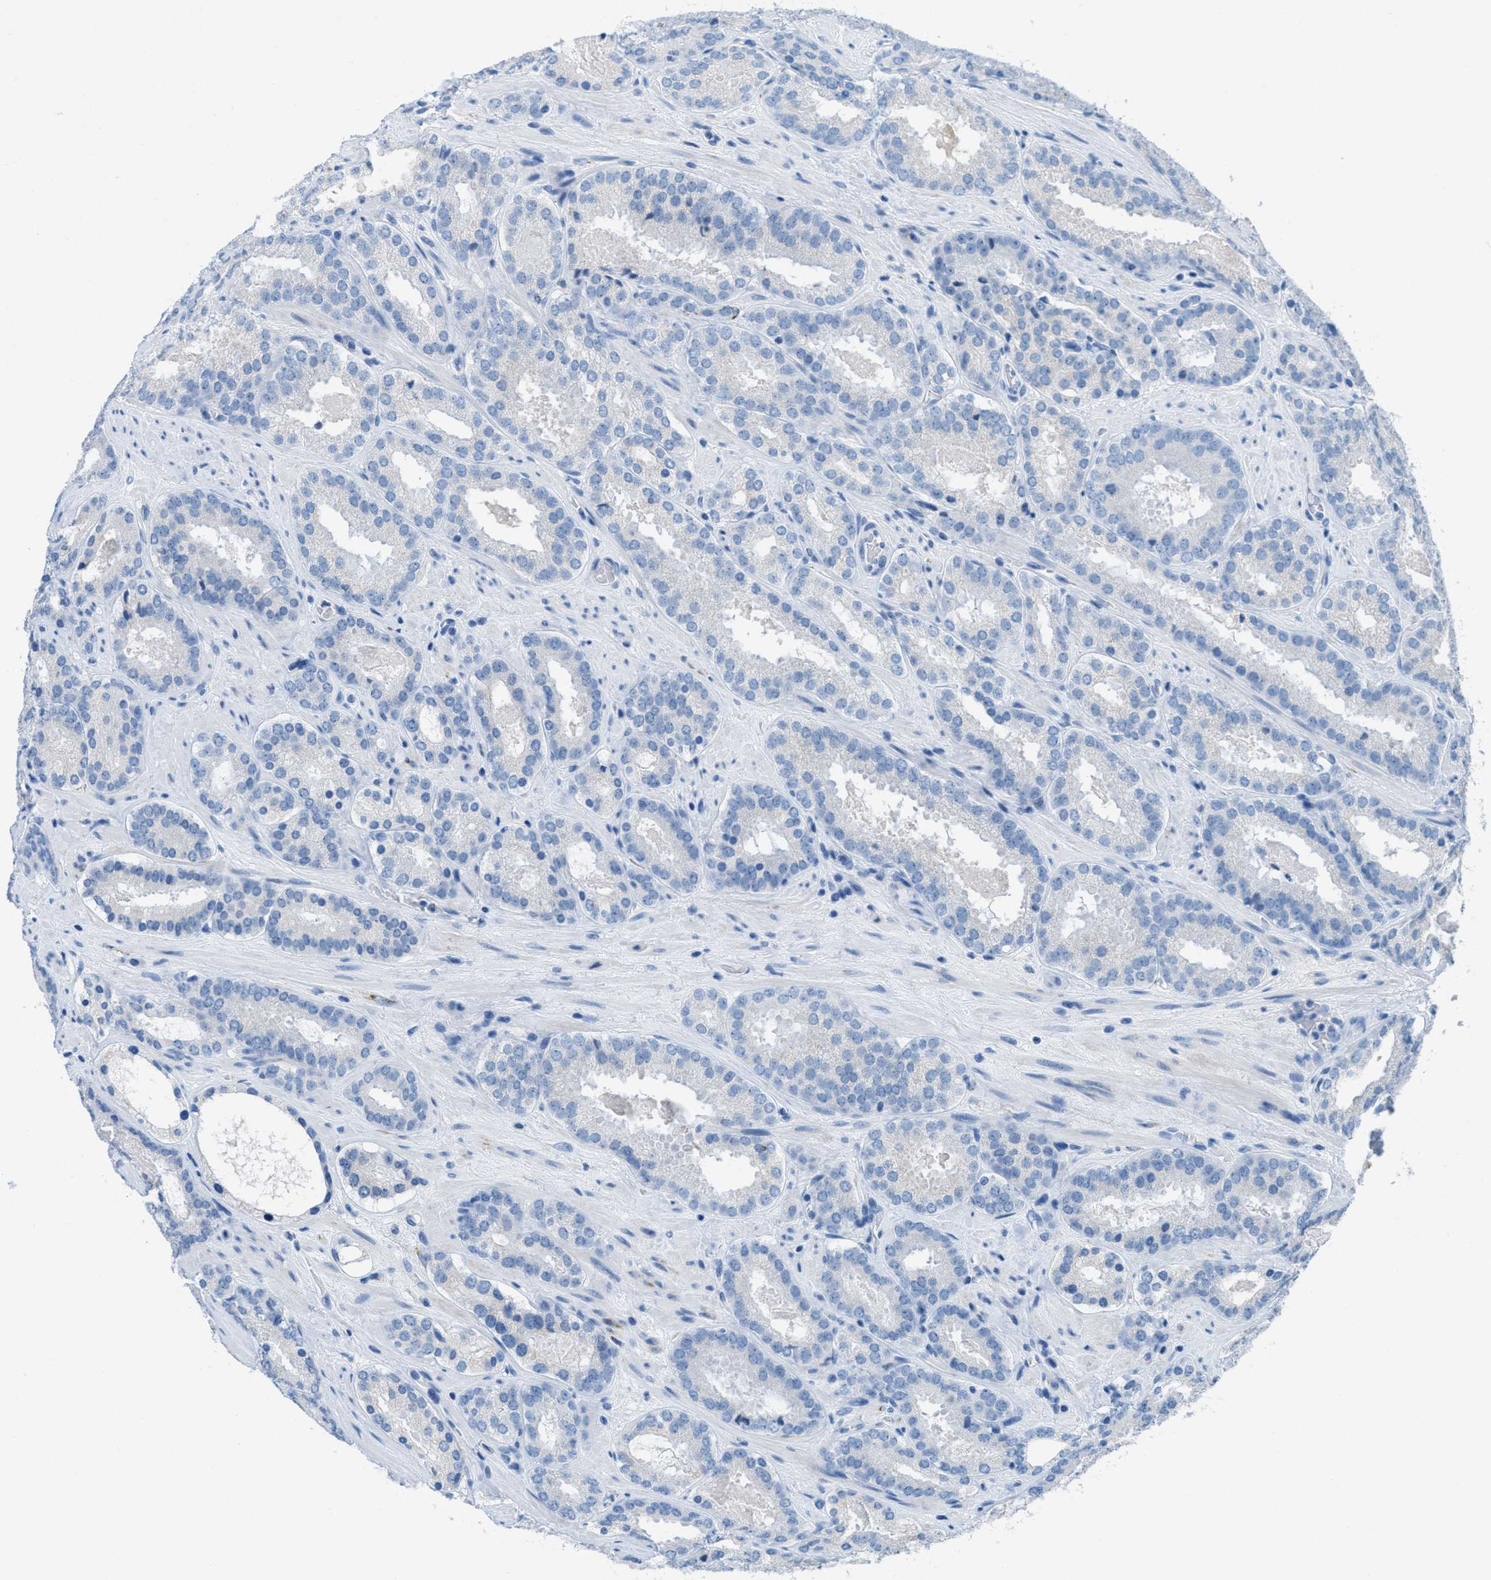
{"staining": {"intensity": "negative", "quantity": "none", "location": "none"}, "tissue": "prostate cancer", "cell_type": "Tumor cells", "image_type": "cancer", "snomed": [{"axis": "morphology", "description": "Adenocarcinoma, Low grade"}, {"axis": "topography", "description": "Prostate"}], "caption": "Prostate low-grade adenocarcinoma stained for a protein using immunohistochemistry displays no staining tumor cells.", "gene": "MGARP", "patient": {"sex": "male", "age": 69}}